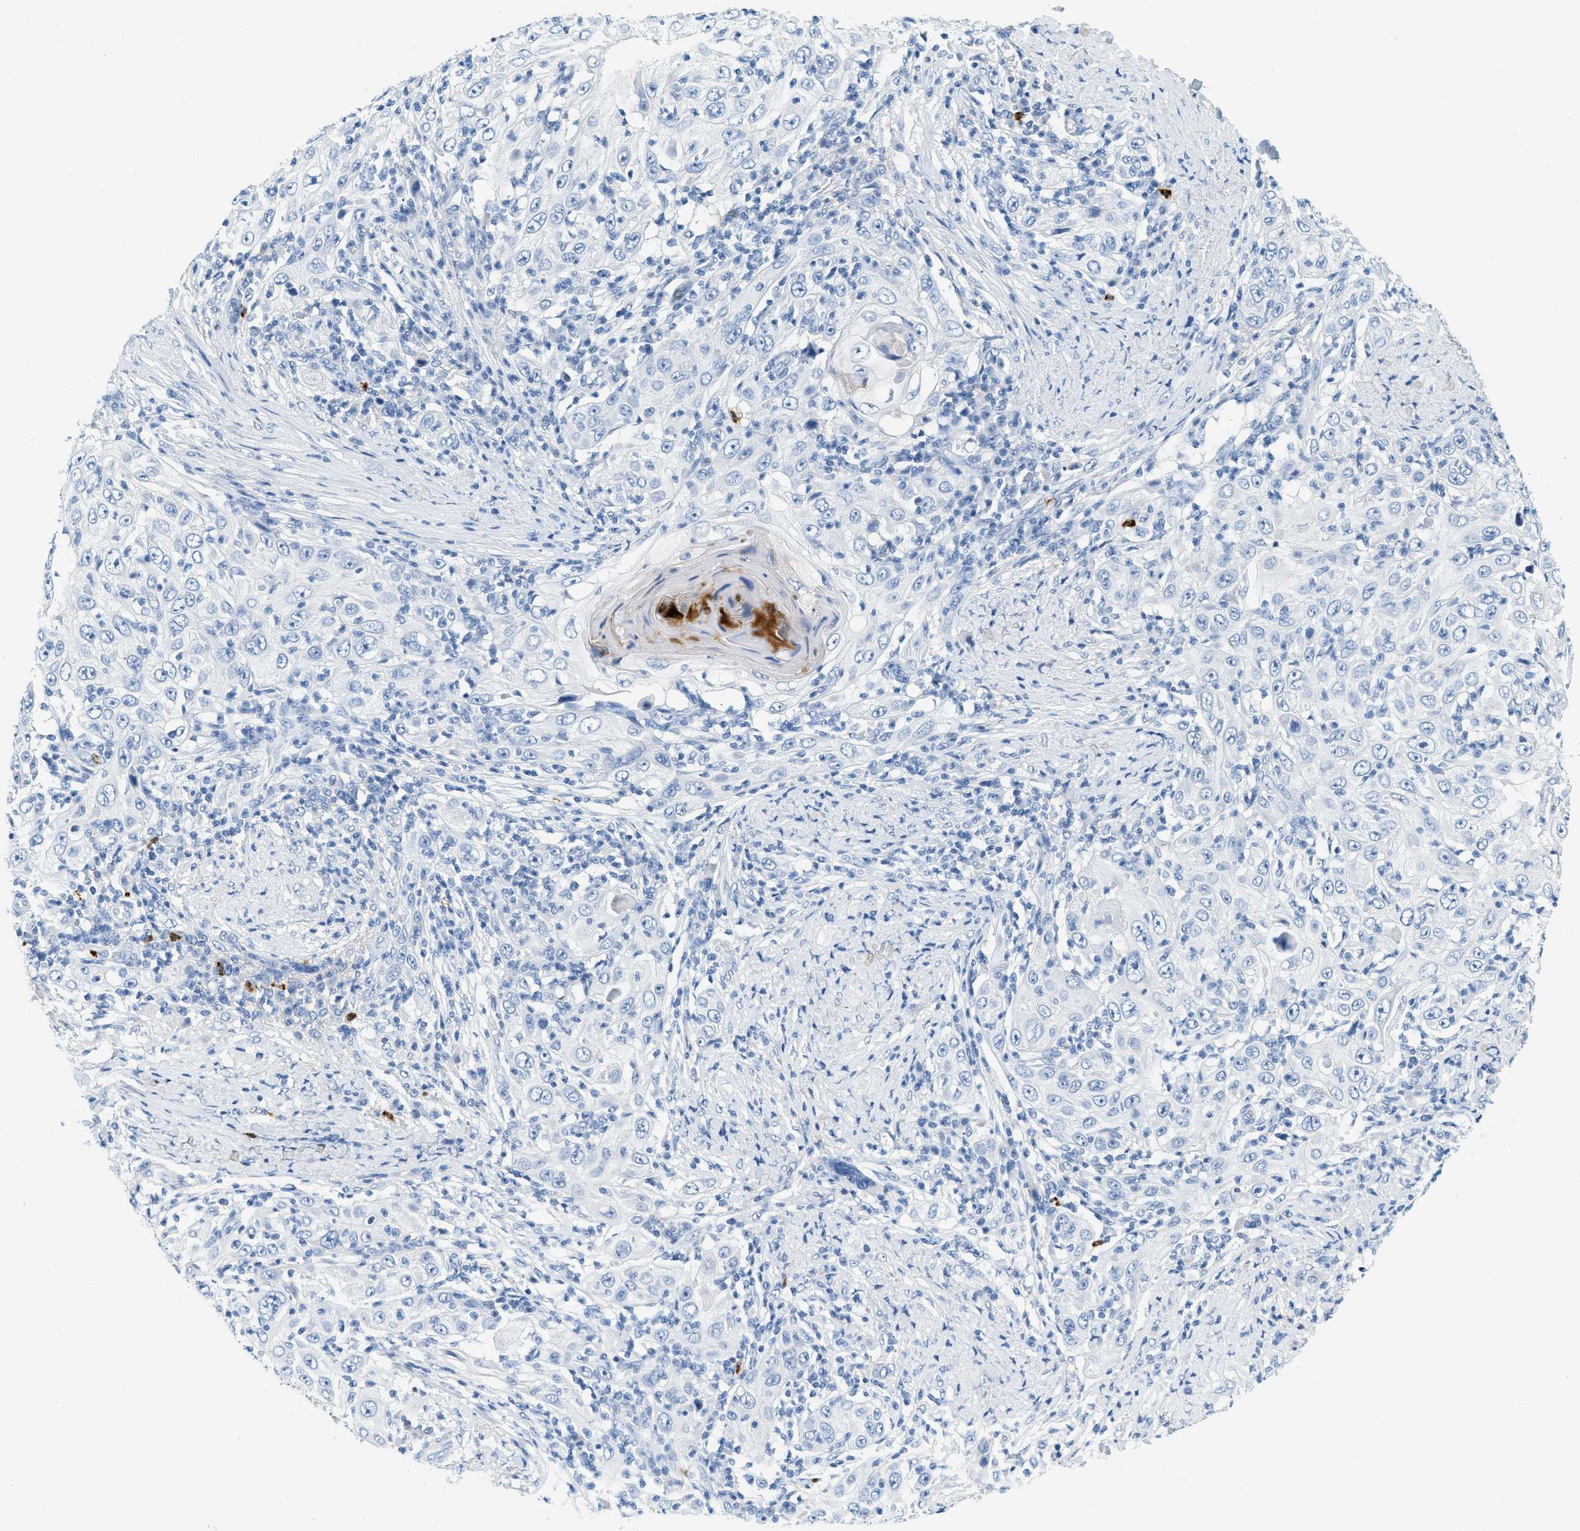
{"staining": {"intensity": "negative", "quantity": "none", "location": "none"}, "tissue": "skin cancer", "cell_type": "Tumor cells", "image_type": "cancer", "snomed": [{"axis": "morphology", "description": "Squamous cell carcinoma, NOS"}, {"axis": "topography", "description": "Skin"}], "caption": "High power microscopy histopathology image of an immunohistochemistry (IHC) micrograph of skin cancer, revealing no significant staining in tumor cells. Brightfield microscopy of immunohistochemistry stained with DAB (brown) and hematoxylin (blue), captured at high magnification.", "gene": "LCN2", "patient": {"sex": "female", "age": 88}}